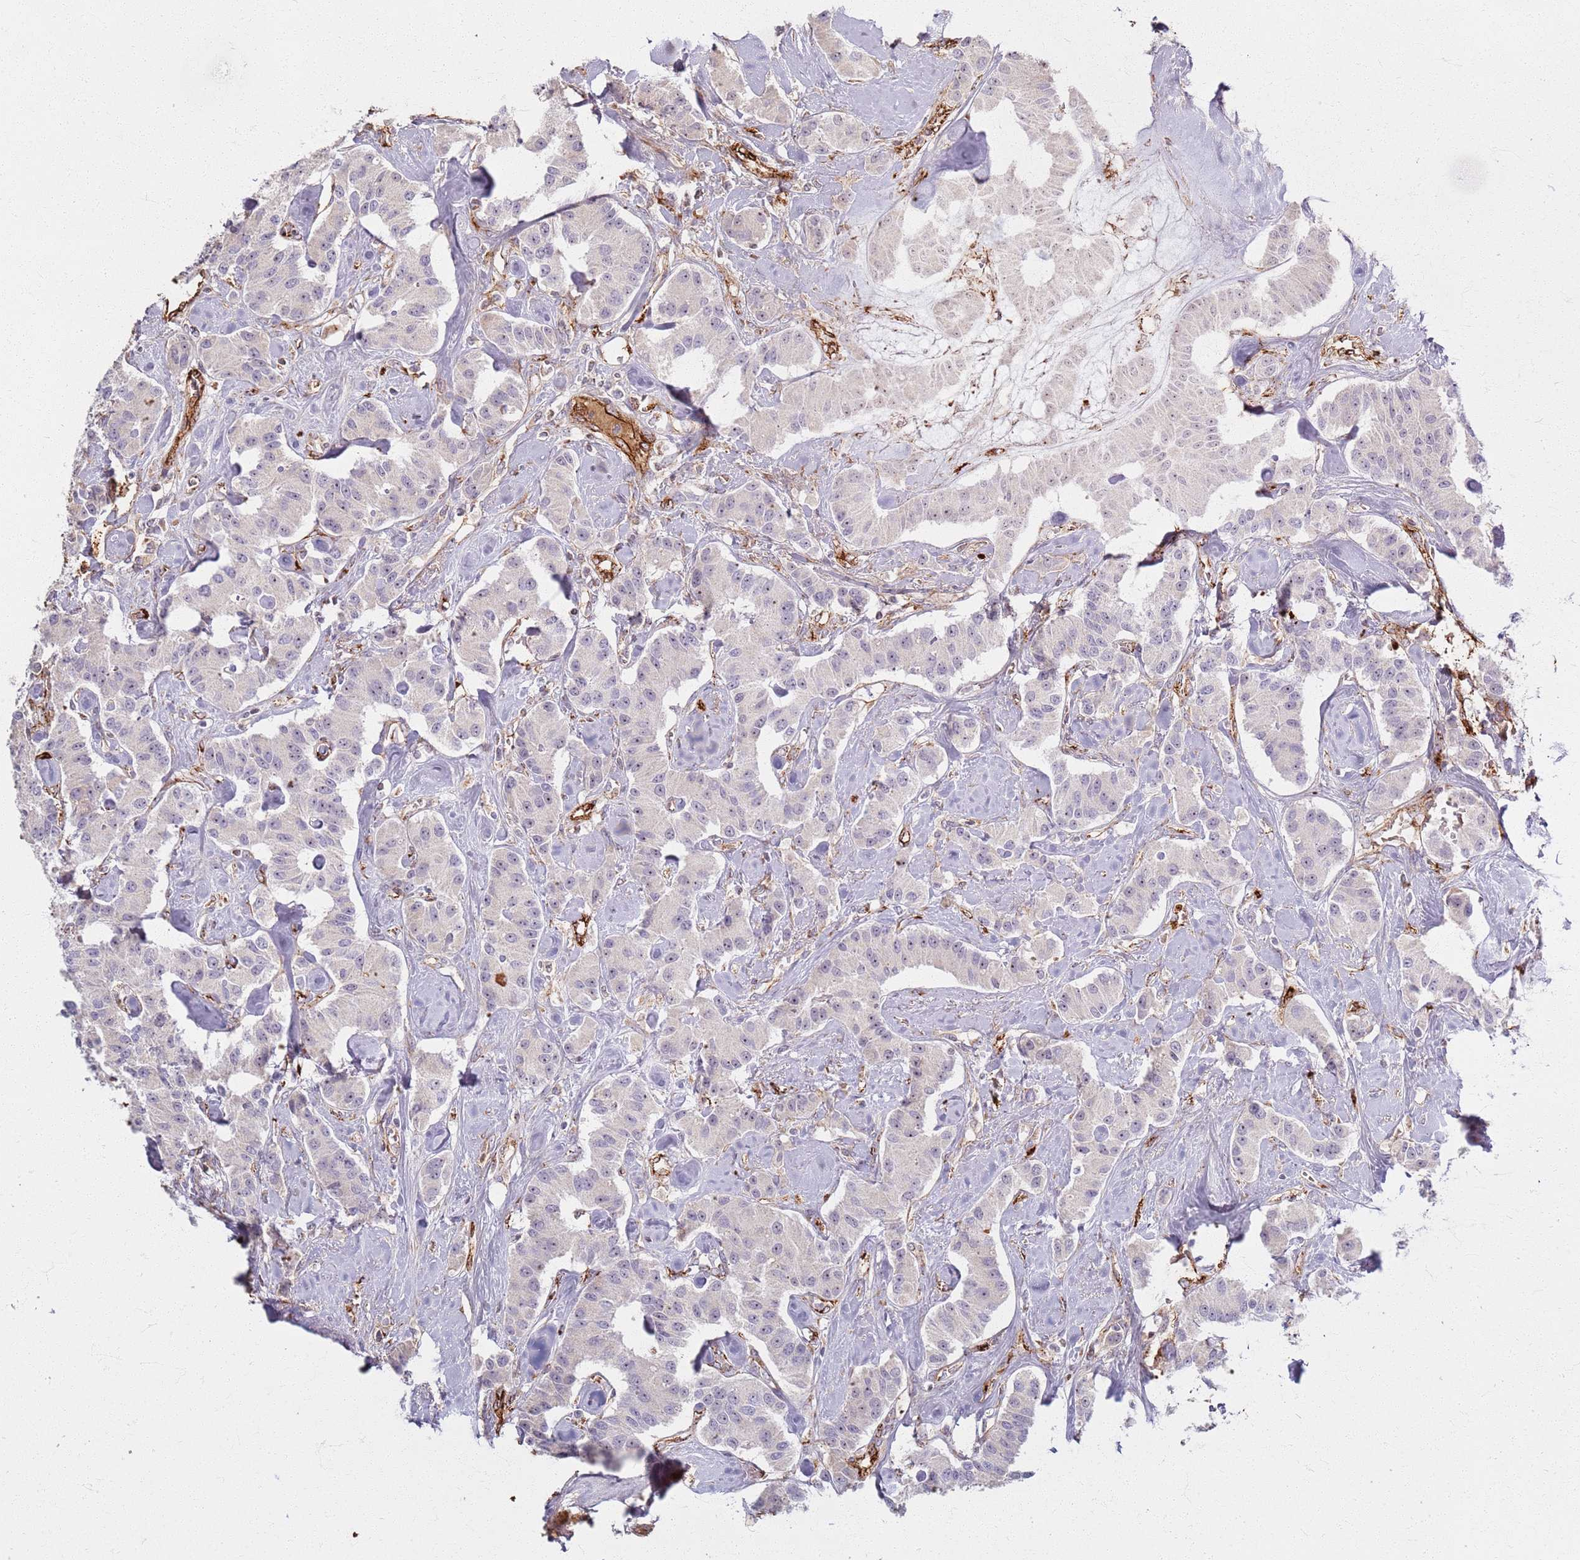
{"staining": {"intensity": "negative", "quantity": "none", "location": "none"}, "tissue": "carcinoid", "cell_type": "Tumor cells", "image_type": "cancer", "snomed": [{"axis": "morphology", "description": "Carcinoid, malignant, NOS"}, {"axis": "topography", "description": "Pancreas"}], "caption": "Human malignant carcinoid stained for a protein using immunohistochemistry (IHC) displays no positivity in tumor cells.", "gene": "KRI1", "patient": {"sex": "male", "age": 41}}